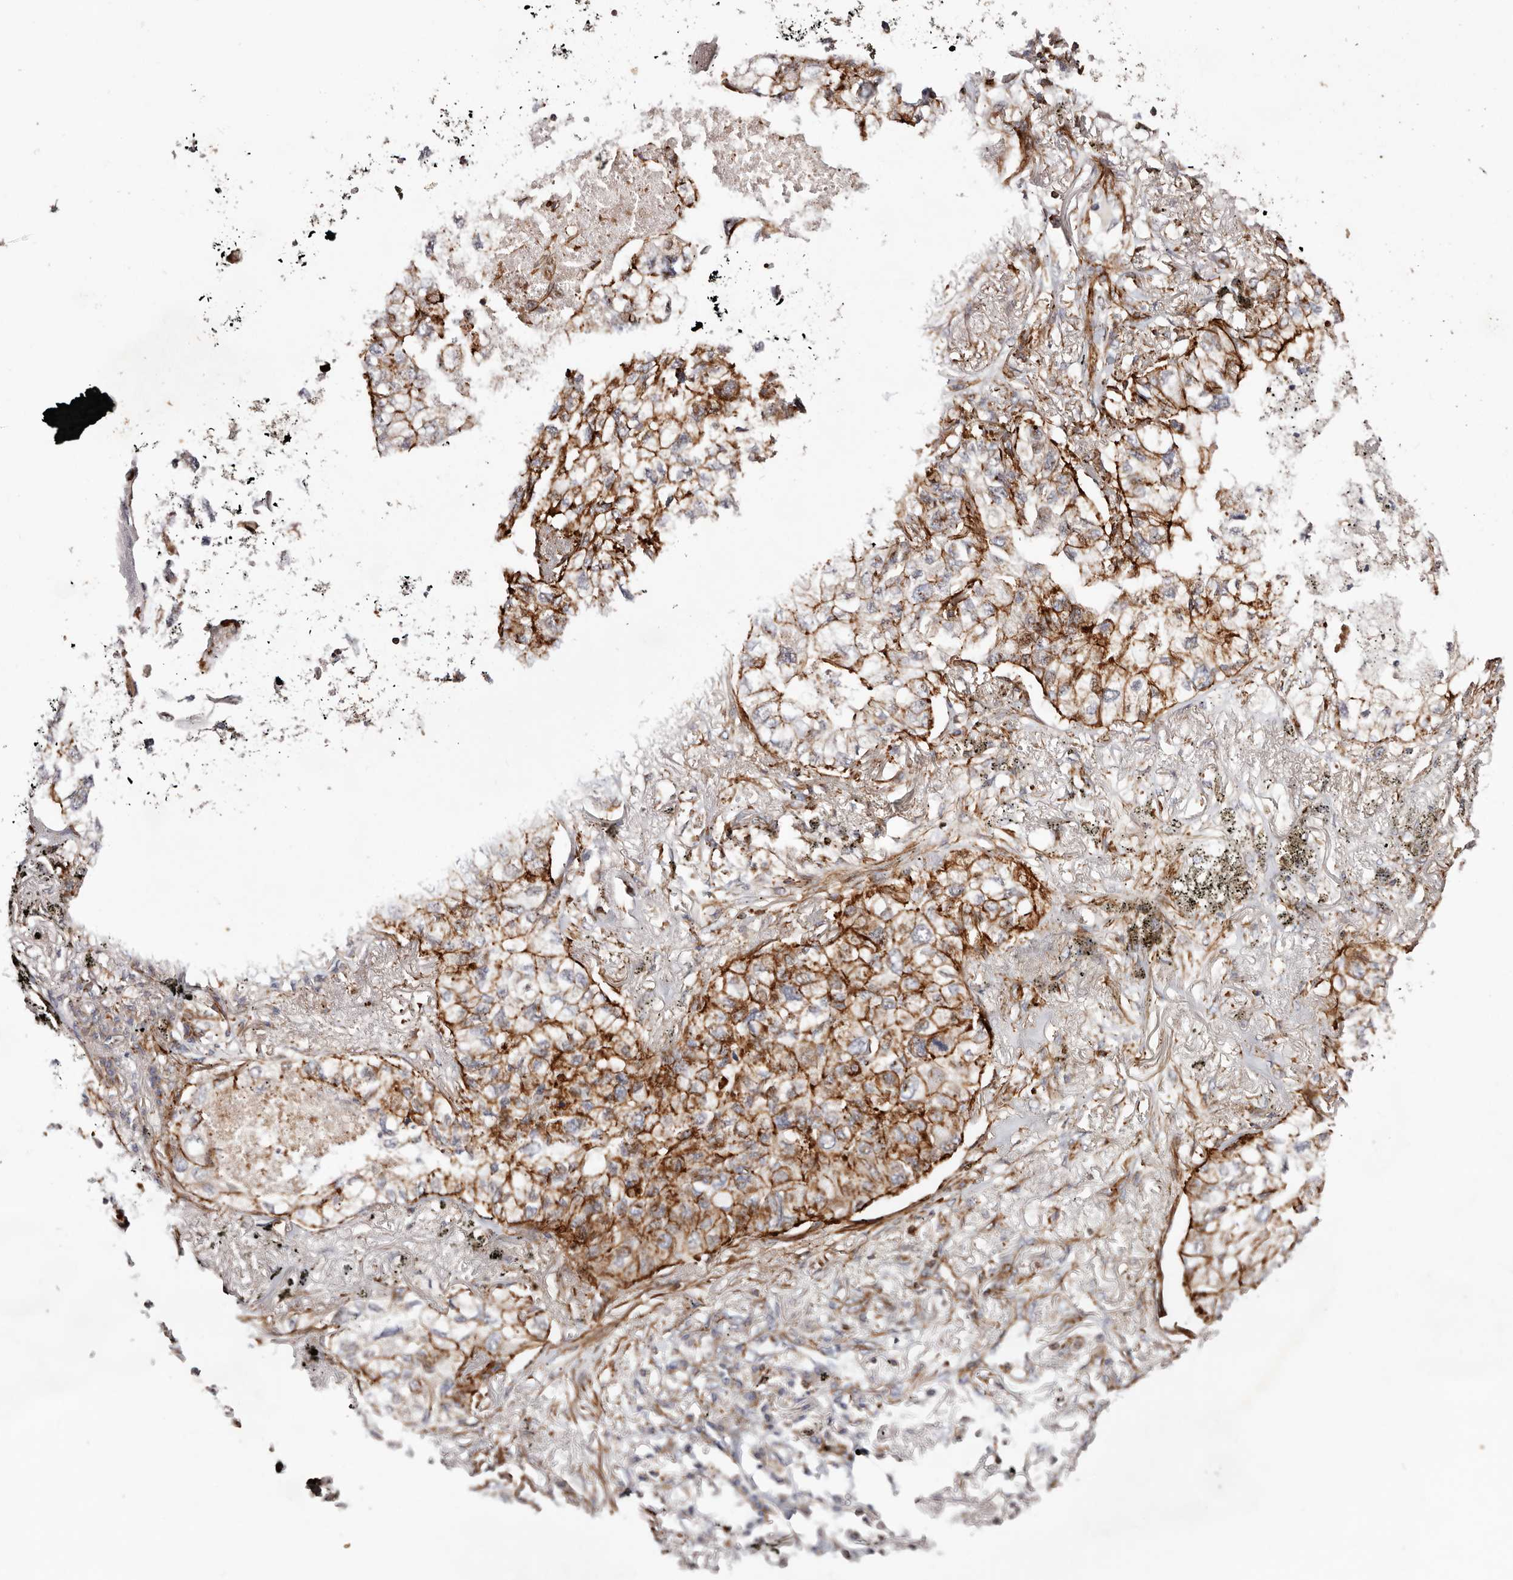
{"staining": {"intensity": "strong", "quantity": "25%-75%", "location": "cytoplasmic/membranous"}, "tissue": "lung cancer", "cell_type": "Tumor cells", "image_type": "cancer", "snomed": [{"axis": "morphology", "description": "Adenocarcinoma, NOS"}, {"axis": "topography", "description": "Lung"}], "caption": "Brown immunohistochemical staining in lung cancer reveals strong cytoplasmic/membranous staining in approximately 25%-75% of tumor cells.", "gene": "PTPN22", "patient": {"sex": "male", "age": 65}}